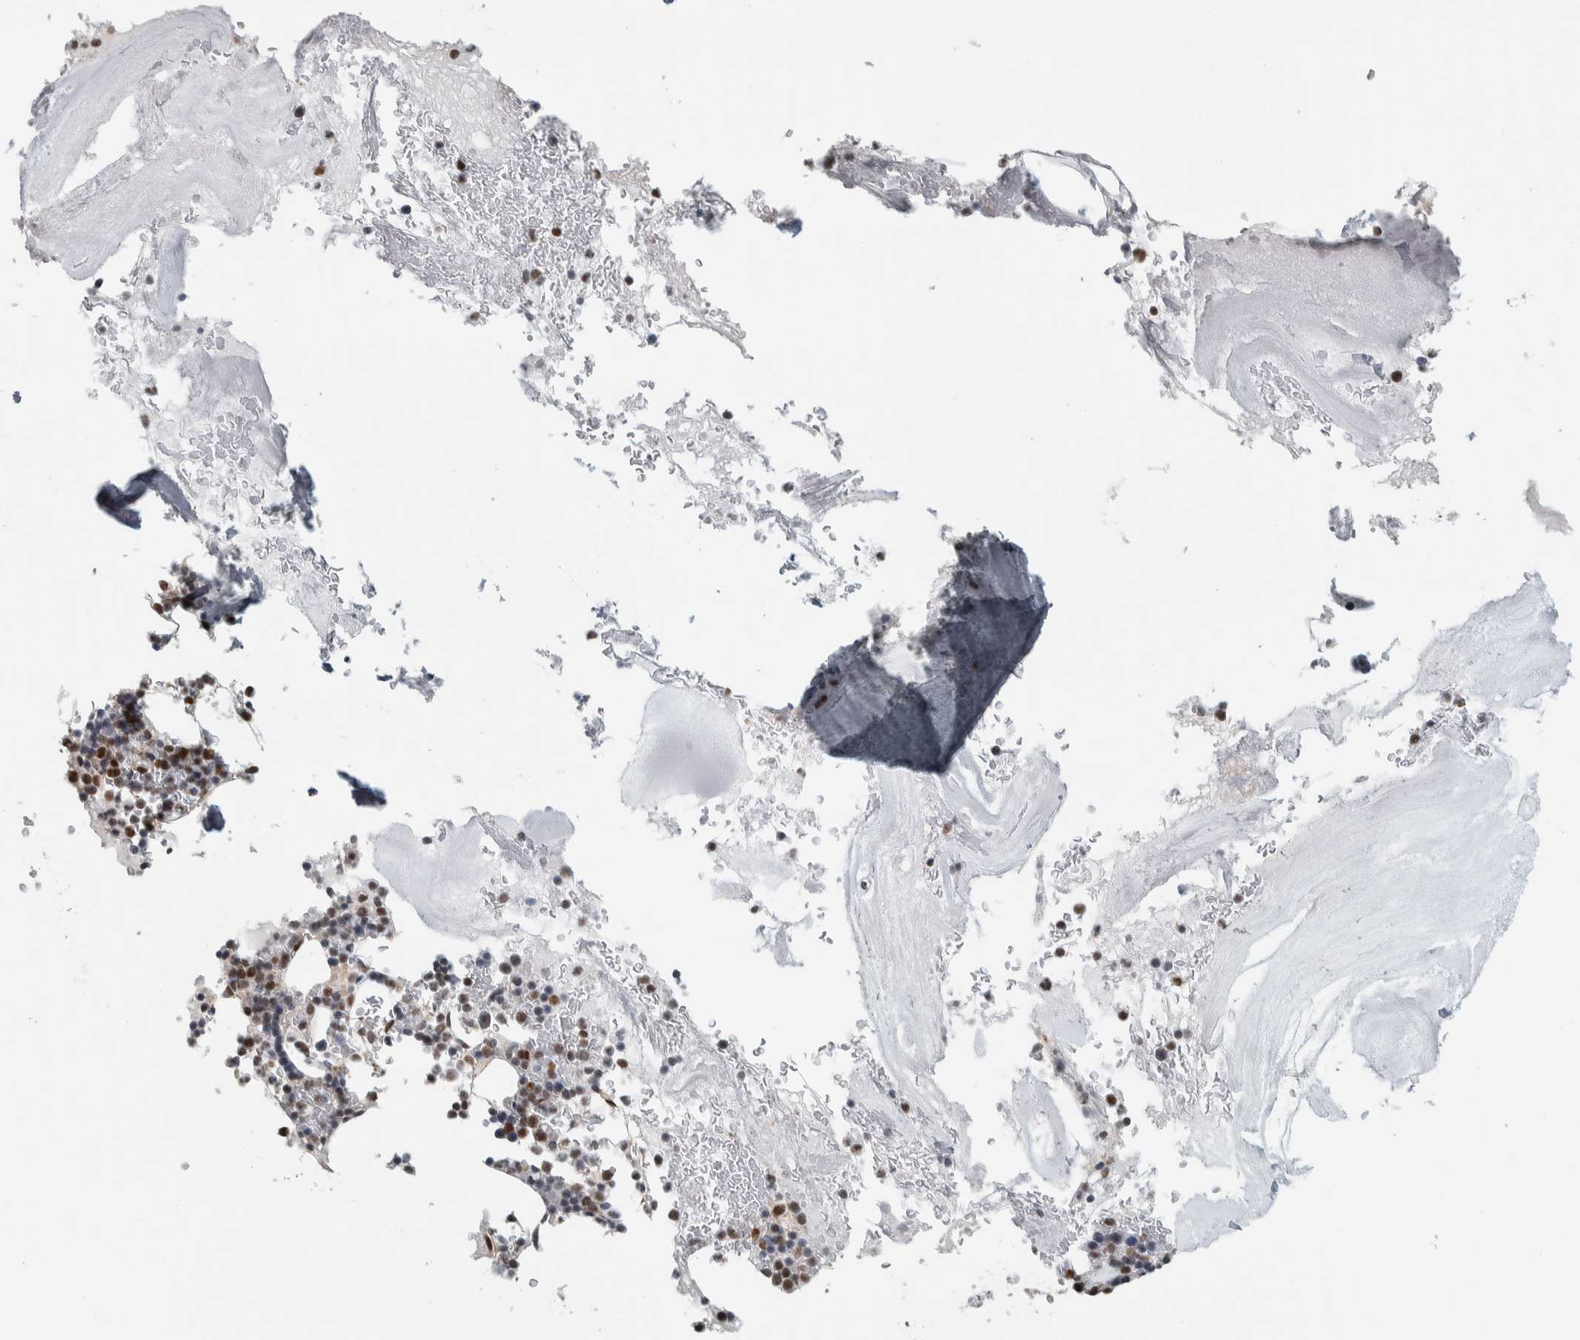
{"staining": {"intensity": "moderate", "quantity": "25%-75%", "location": "nuclear"}, "tissue": "bone marrow", "cell_type": "Hematopoietic cells", "image_type": "normal", "snomed": [{"axis": "morphology", "description": "Normal tissue, NOS"}, {"axis": "topography", "description": "Bone marrow"}], "caption": "The photomicrograph exhibits staining of benign bone marrow, revealing moderate nuclear protein staining (brown color) within hematopoietic cells.", "gene": "ZMYND8", "patient": {"sex": "female", "age": 81}}